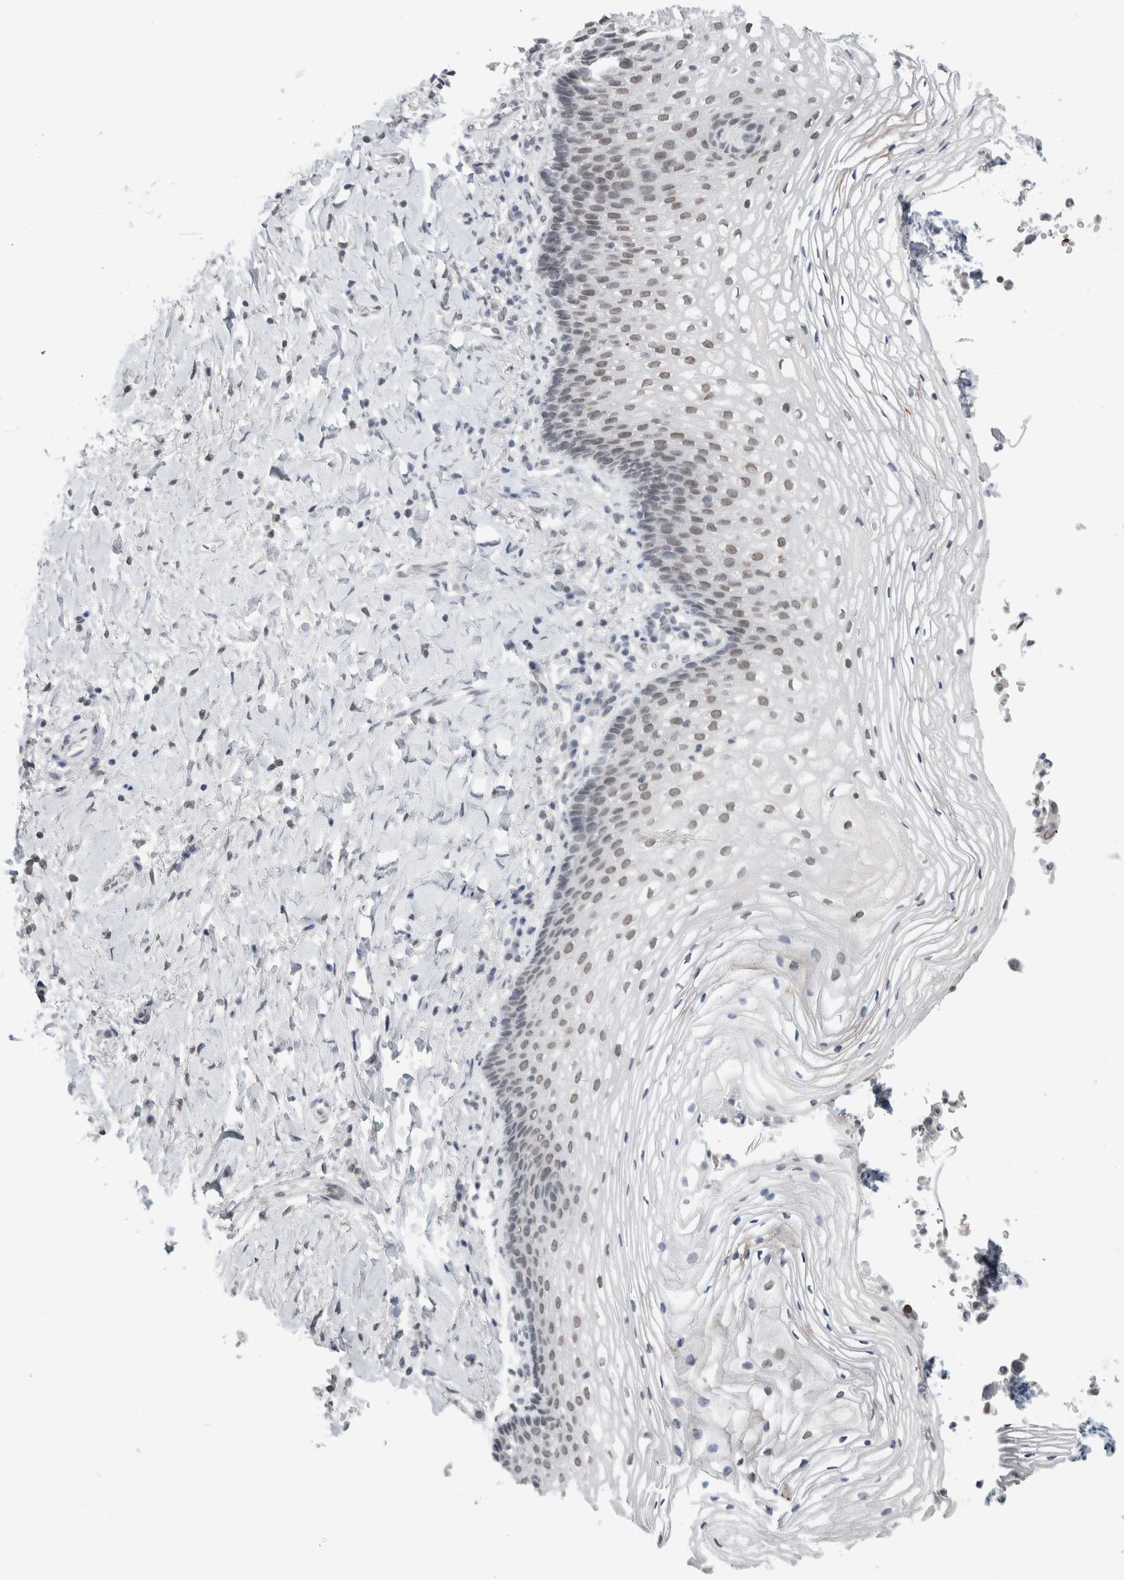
{"staining": {"intensity": "weak", "quantity": ">75%", "location": "nuclear"}, "tissue": "vagina", "cell_type": "Squamous epithelial cells", "image_type": "normal", "snomed": [{"axis": "morphology", "description": "Normal tissue, NOS"}, {"axis": "topography", "description": "Vagina"}], "caption": "Immunohistochemical staining of benign human vagina displays low levels of weak nuclear positivity in approximately >75% of squamous epithelial cells. (DAB IHC, brown staining for protein, blue staining for nuclei).", "gene": "ZNF770", "patient": {"sex": "female", "age": 60}}